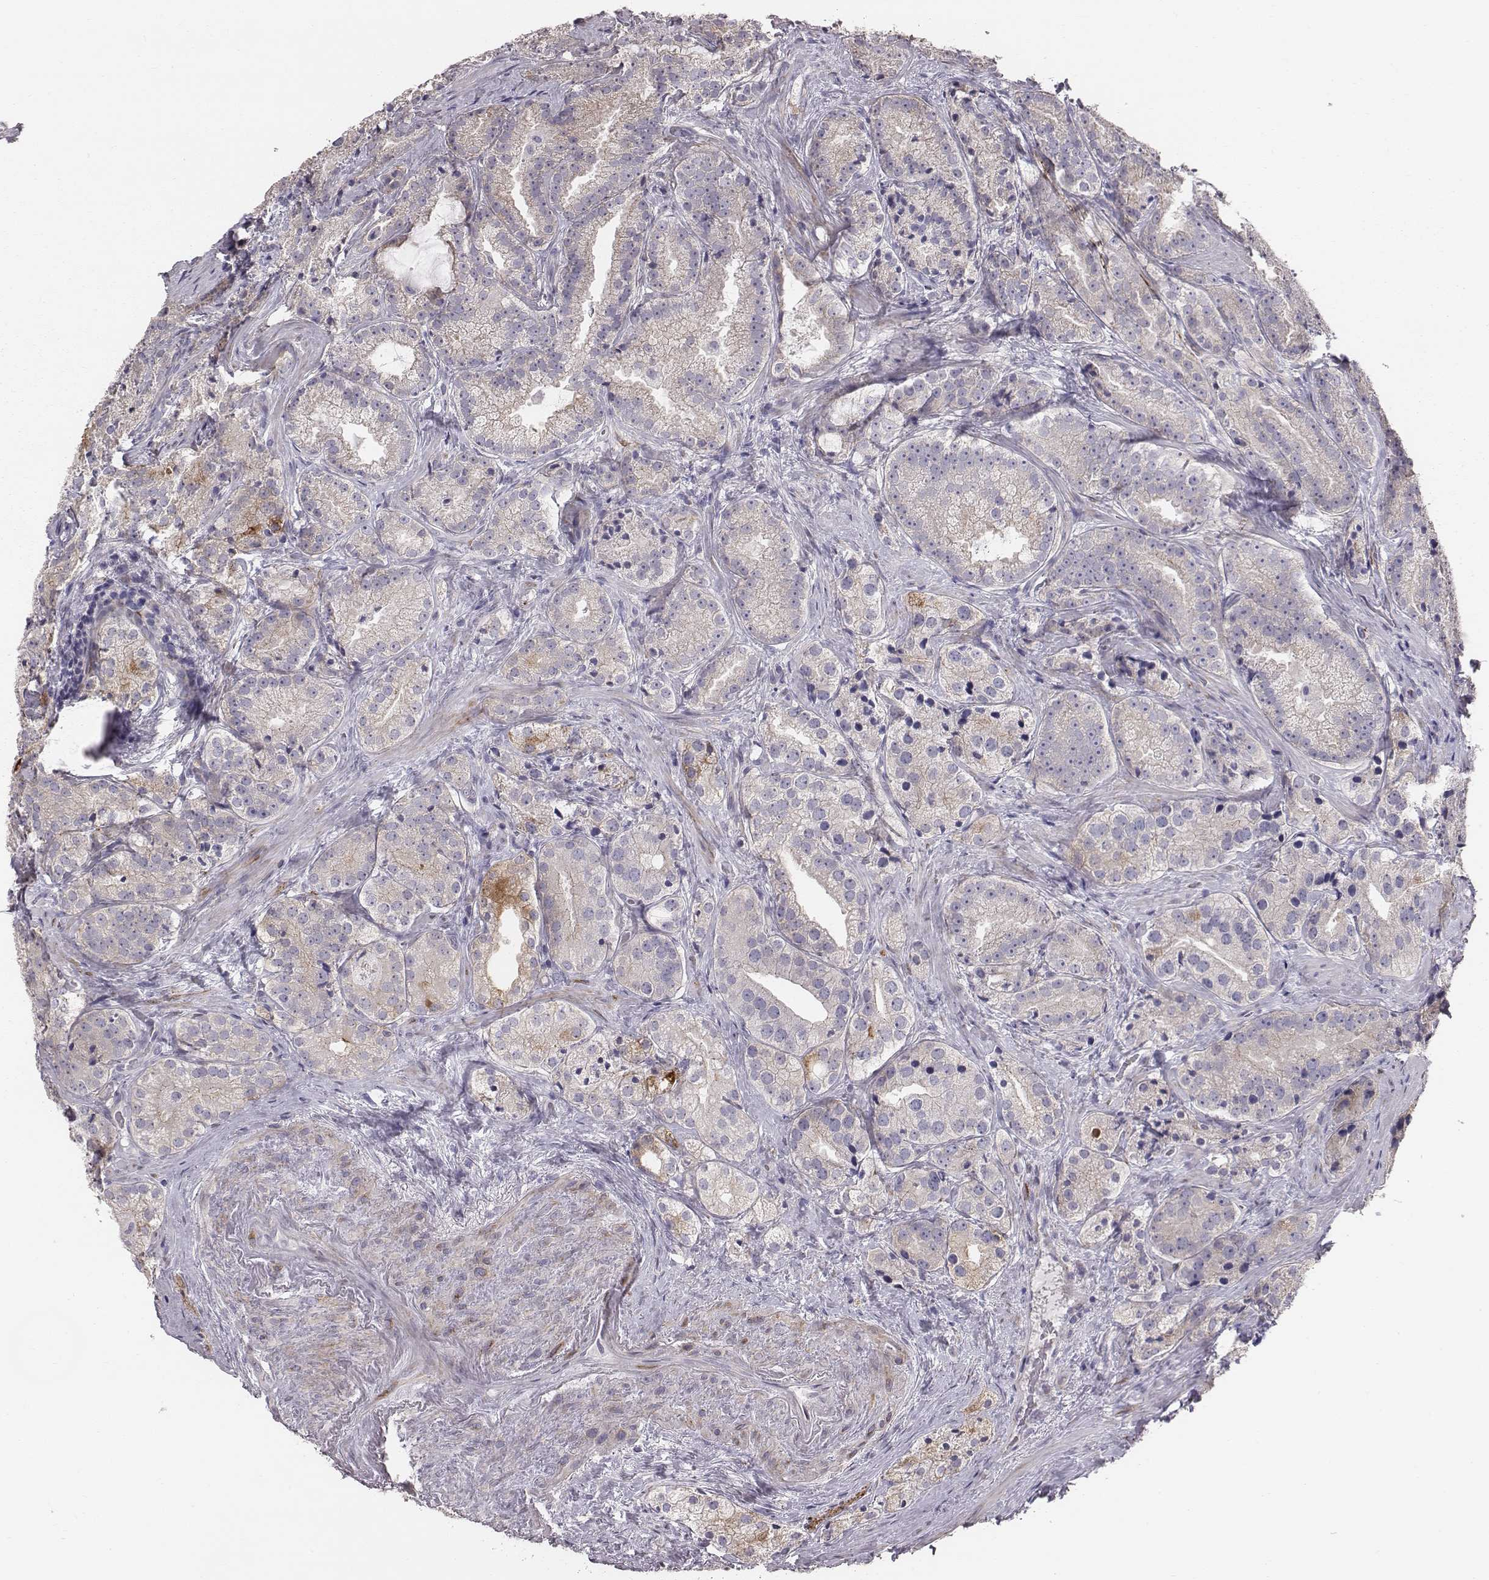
{"staining": {"intensity": "negative", "quantity": "none", "location": "none"}, "tissue": "prostate cancer", "cell_type": "Tumor cells", "image_type": "cancer", "snomed": [{"axis": "morphology", "description": "Adenocarcinoma, NOS"}, {"axis": "morphology", "description": "Adenocarcinoma, High grade"}, {"axis": "topography", "description": "Prostate"}], "caption": "Prostate cancer stained for a protein using IHC displays no positivity tumor cells.", "gene": "PRKCZ", "patient": {"sex": "male", "age": 64}}